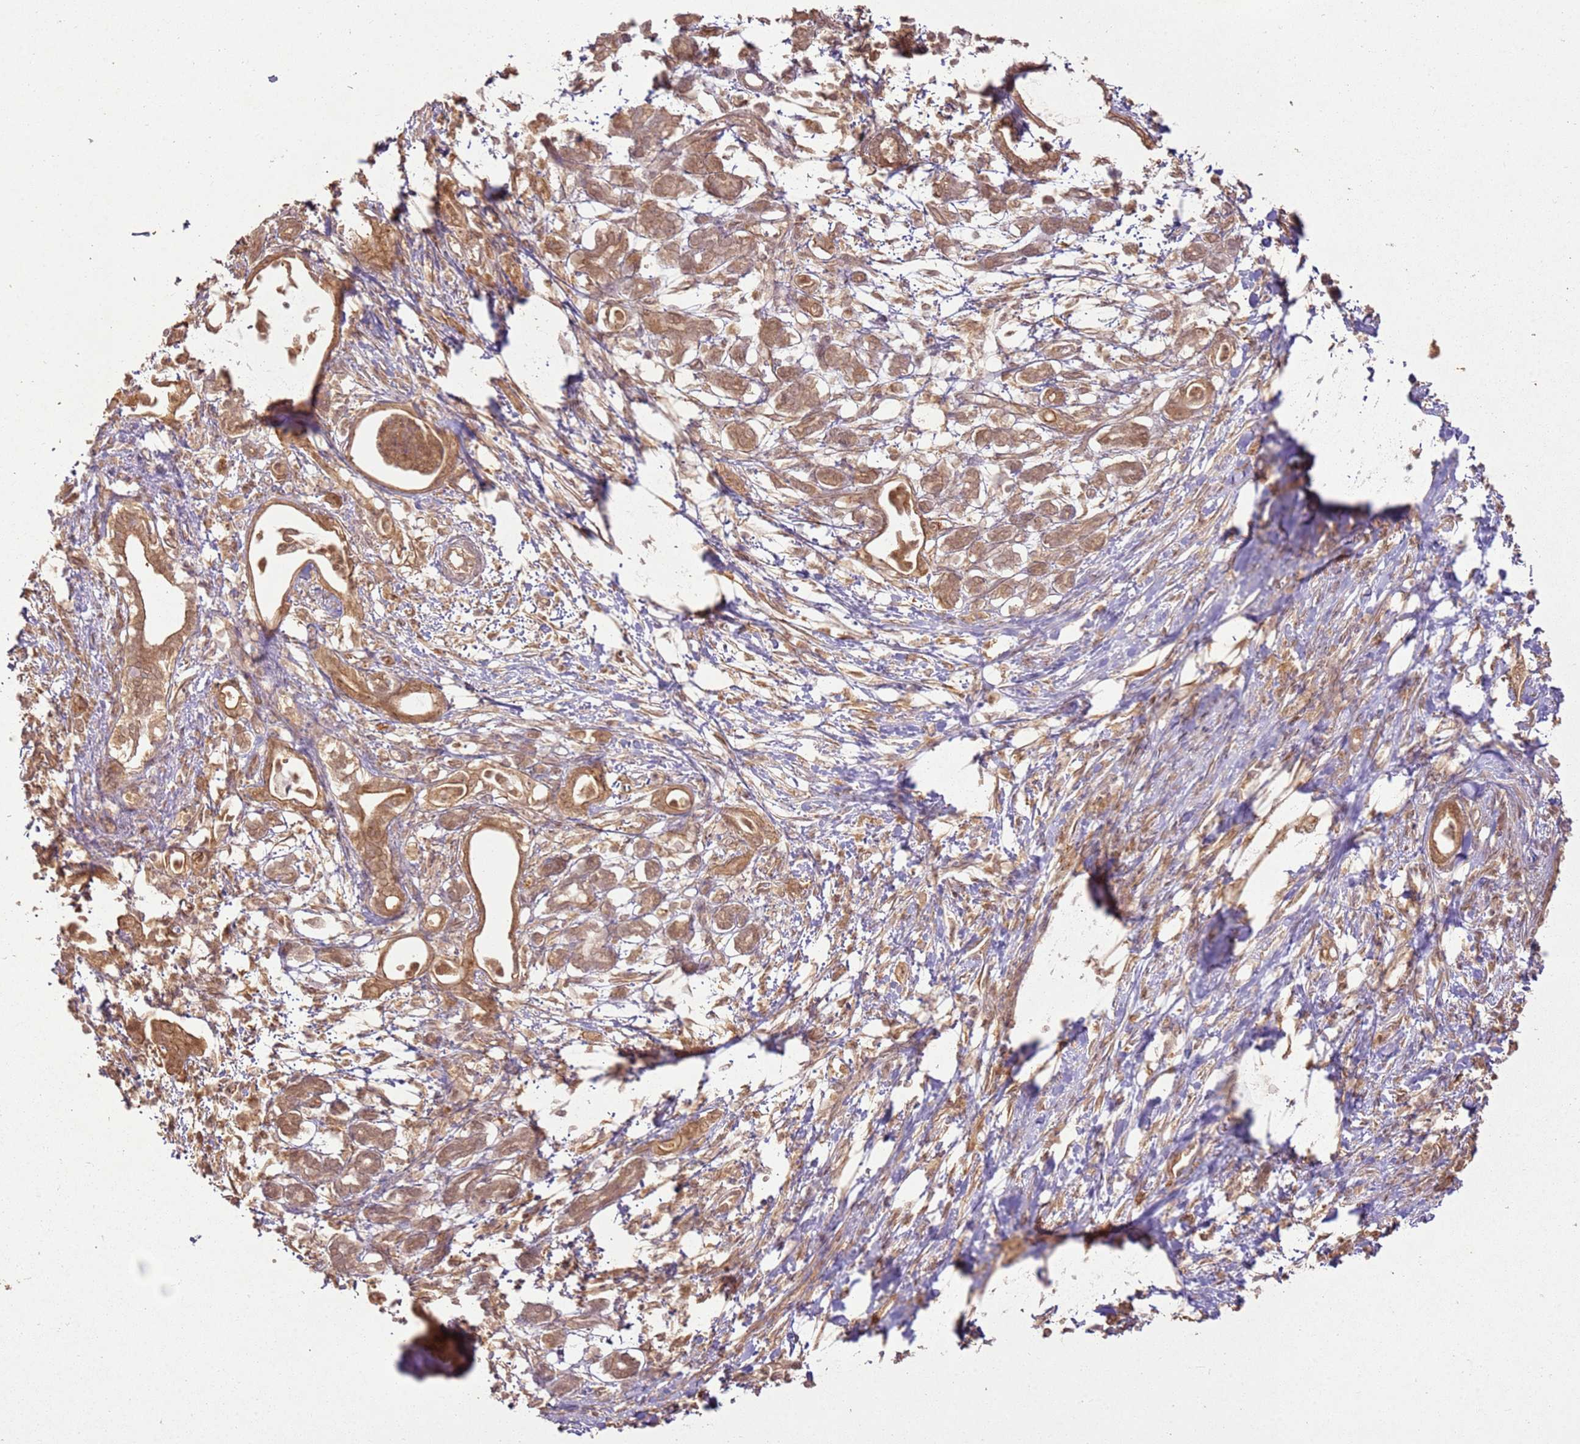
{"staining": {"intensity": "moderate", "quantity": ">75%", "location": "cytoplasmic/membranous"}, "tissue": "pancreatic cancer", "cell_type": "Tumor cells", "image_type": "cancer", "snomed": [{"axis": "morphology", "description": "Adenocarcinoma, NOS"}, {"axis": "topography", "description": "Pancreas"}], "caption": "Tumor cells demonstrate medium levels of moderate cytoplasmic/membranous positivity in approximately >75% of cells in human pancreatic cancer (adenocarcinoma). Using DAB (3,3'-diaminobenzidine) (brown) and hematoxylin (blue) stains, captured at high magnification using brightfield microscopy.", "gene": "ZNF776", "patient": {"sex": "female", "age": 55}}